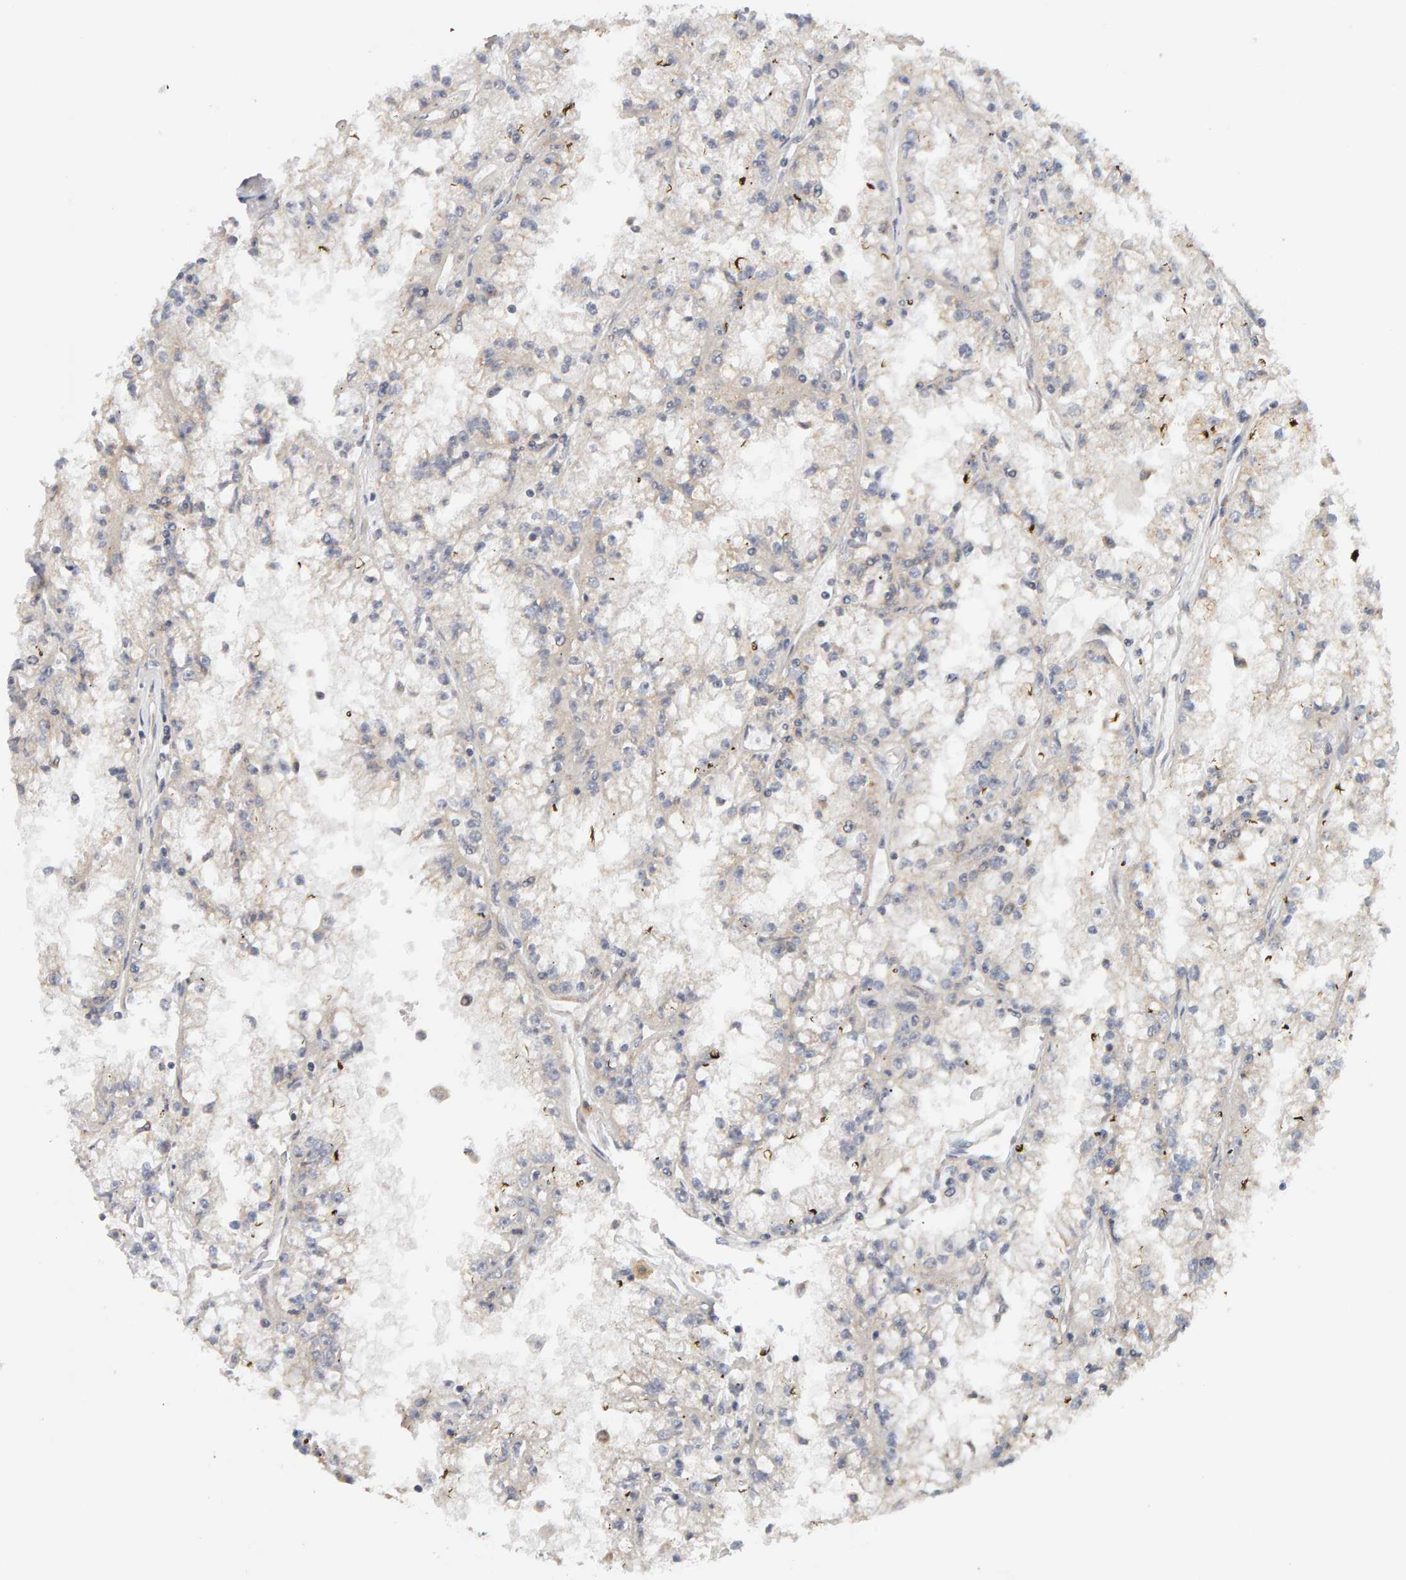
{"staining": {"intensity": "negative", "quantity": "none", "location": "none"}, "tissue": "renal cancer", "cell_type": "Tumor cells", "image_type": "cancer", "snomed": [{"axis": "morphology", "description": "Adenocarcinoma, NOS"}, {"axis": "topography", "description": "Kidney"}], "caption": "Immunohistochemical staining of human renal cancer shows no significant expression in tumor cells.", "gene": "DNAJC7", "patient": {"sex": "male", "age": 56}}